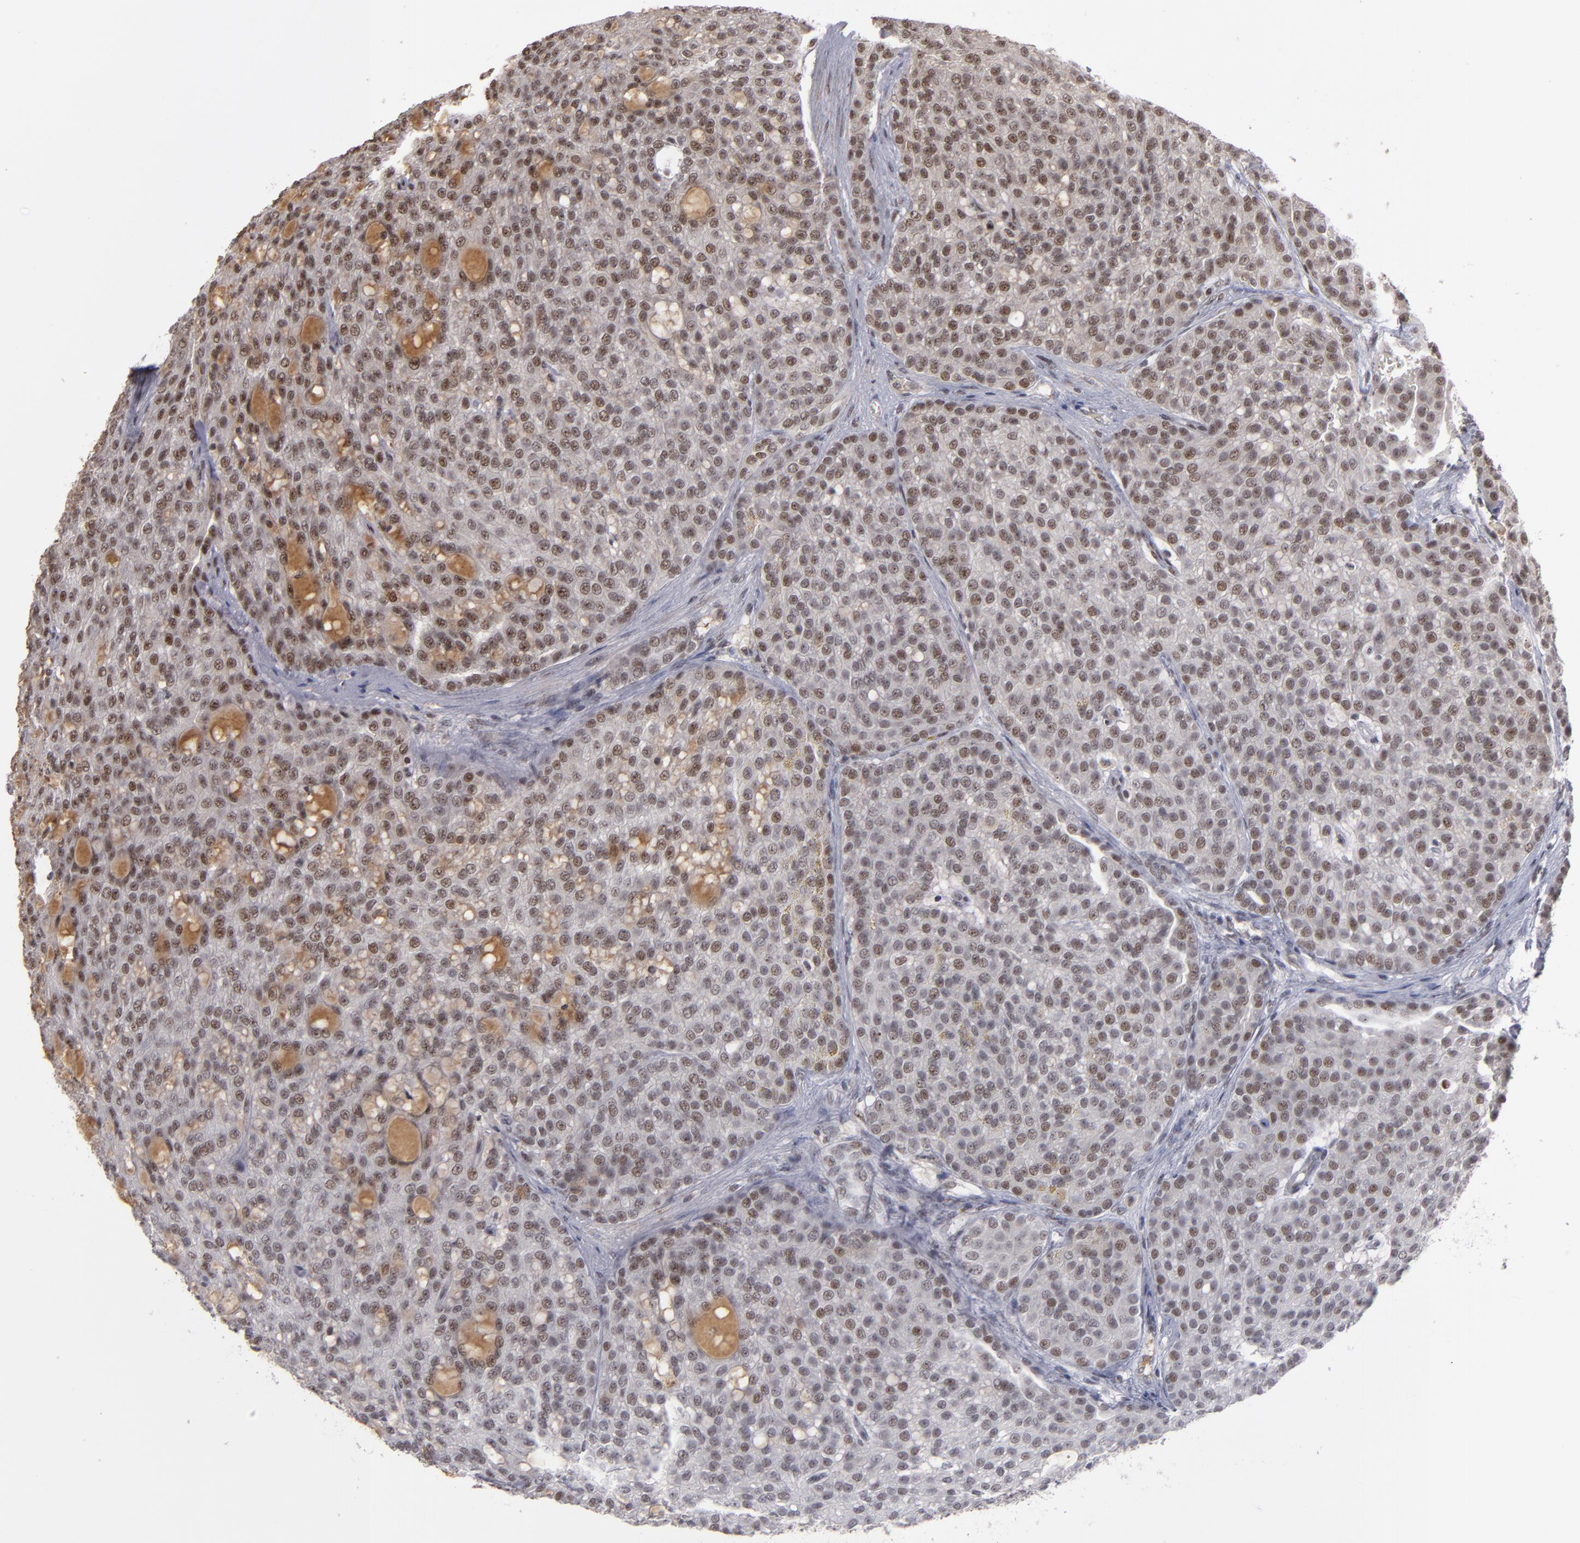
{"staining": {"intensity": "weak", "quantity": "25%-75%", "location": "nuclear"}, "tissue": "renal cancer", "cell_type": "Tumor cells", "image_type": "cancer", "snomed": [{"axis": "morphology", "description": "Adenocarcinoma, NOS"}, {"axis": "topography", "description": "Kidney"}], "caption": "This is an image of immunohistochemistry (IHC) staining of renal adenocarcinoma, which shows weak expression in the nuclear of tumor cells.", "gene": "ZNF234", "patient": {"sex": "male", "age": 63}}